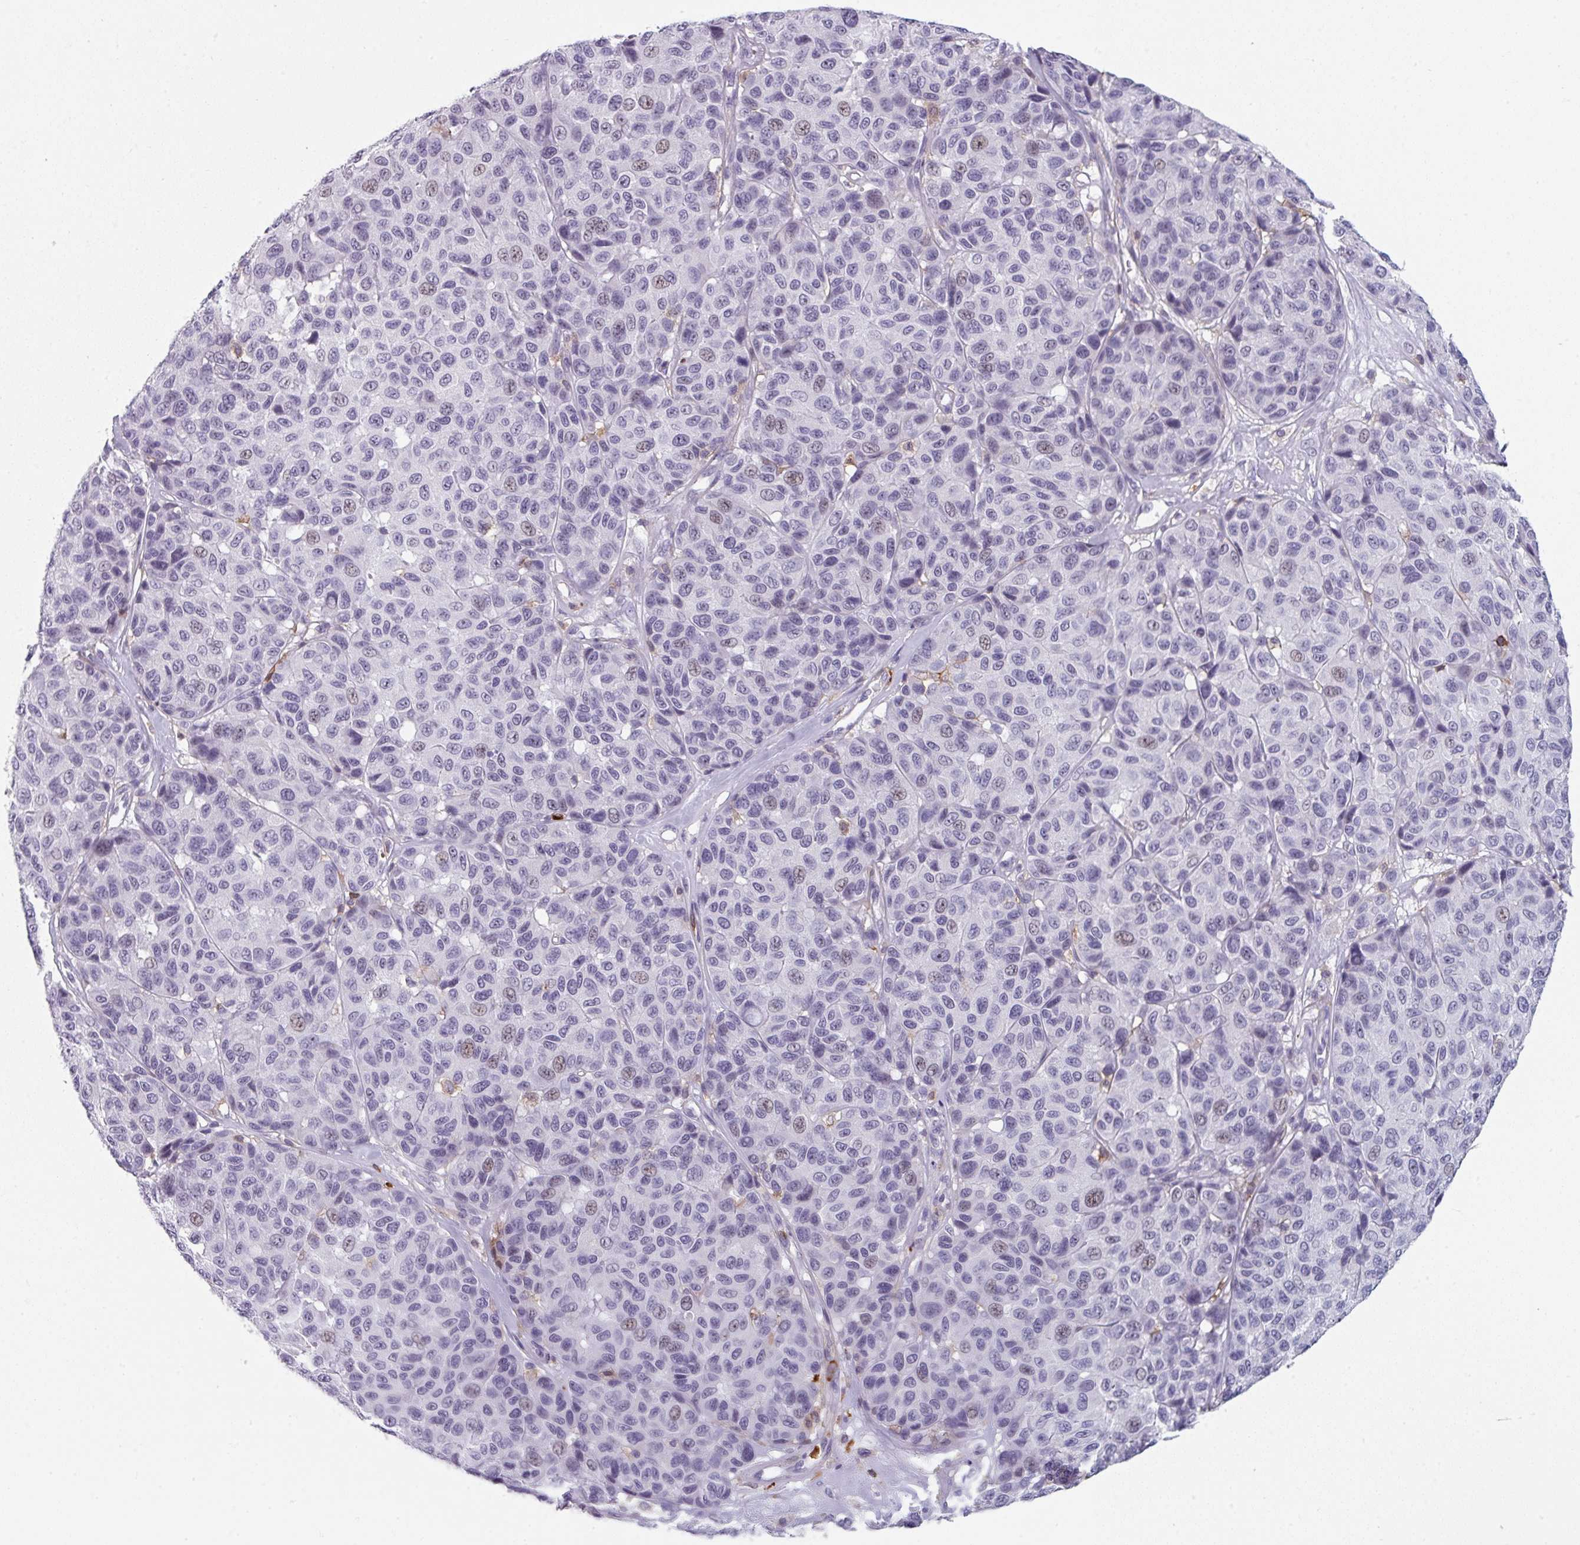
{"staining": {"intensity": "negative", "quantity": "none", "location": "none"}, "tissue": "melanoma", "cell_type": "Tumor cells", "image_type": "cancer", "snomed": [{"axis": "morphology", "description": "Malignant melanoma, NOS"}, {"axis": "topography", "description": "Skin"}], "caption": "This micrograph is of melanoma stained with IHC to label a protein in brown with the nuclei are counter-stained blue. There is no expression in tumor cells.", "gene": "EXOSC5", "patient": {"sex": "female", "age": 66}}